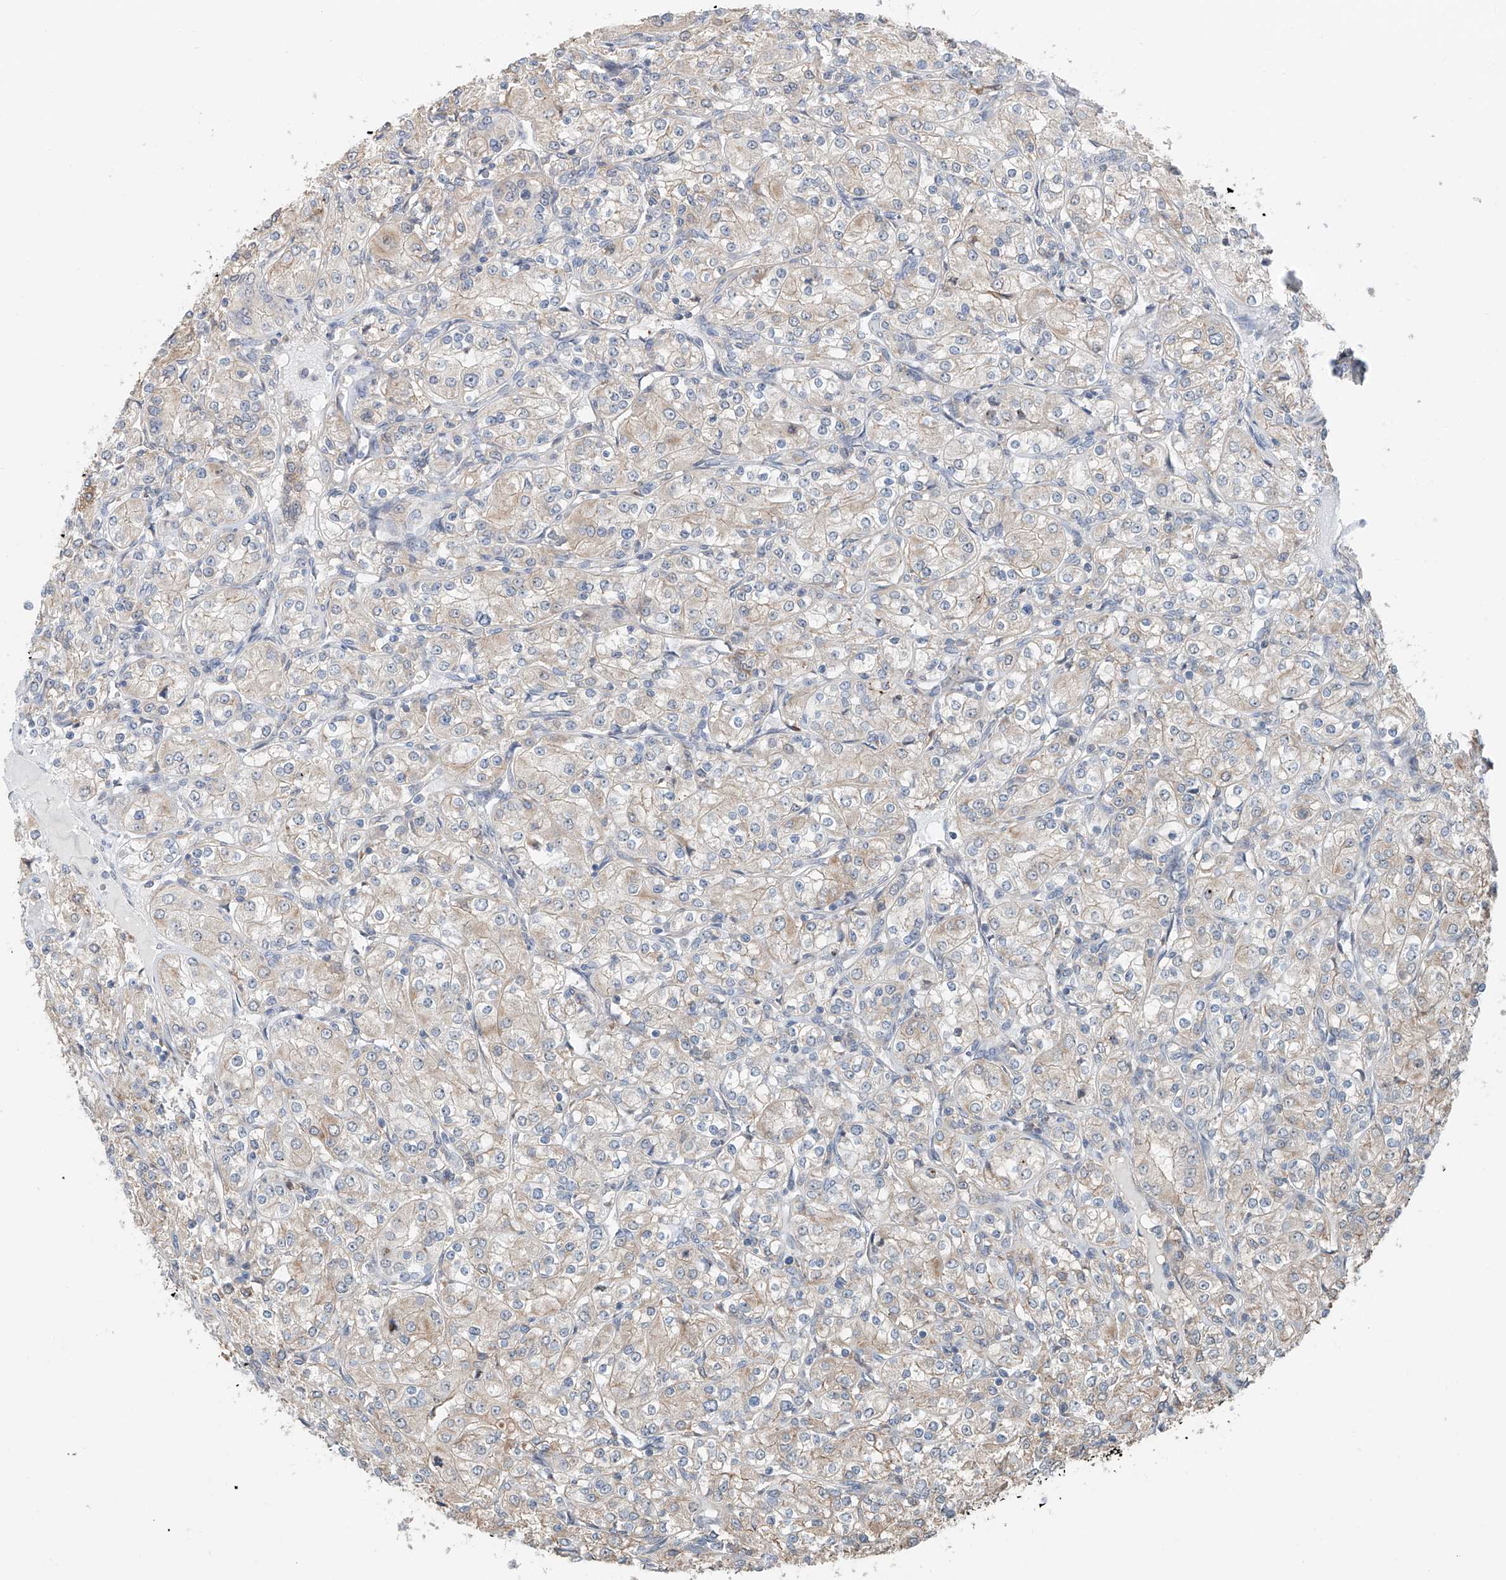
{"staining": {"intensity": "weak", "quantity": "25%-75%", "location": "cytoplasmic/membranous"}, "tissue": "renal cancer", "cell_type": "Tumor cells", "image_type": "cancer", "snomed": [{"axis": "morphology", "description": "Adenocarcinoma, NOS"}, {"axis": "topography", "description": "Kidney"}], "caption": "Approximately 25%-75% of tumor cells in human renal cancer (adenocarcinoma) exhibit weak cytoplasmic/membranous protein expression as visualized by brown immunohistochemical staining.", "gene": "KCNK10", "patient": {"sex": "male", "age": 77}}